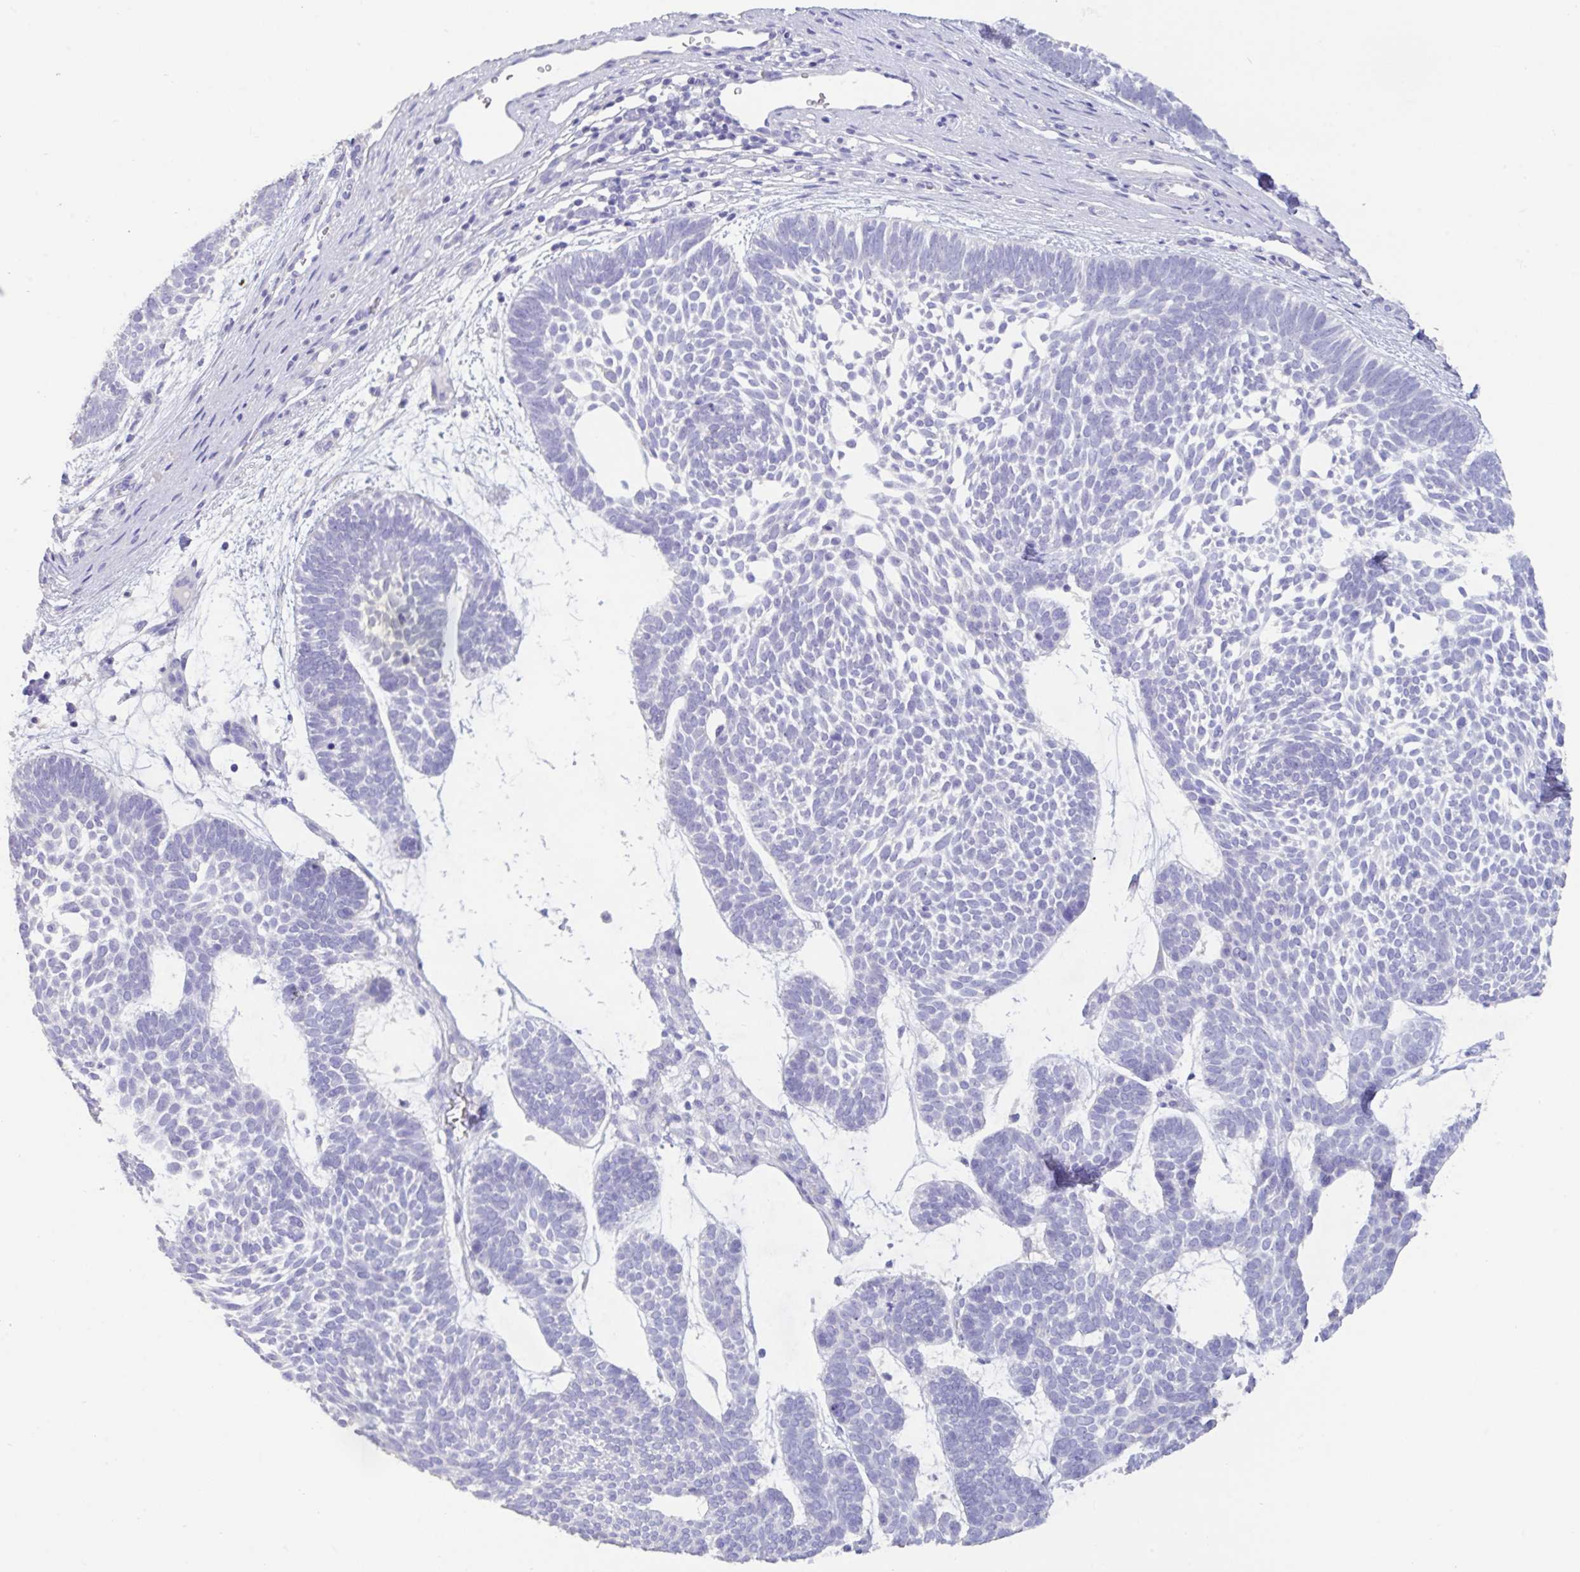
{"staining": {"intensity": "negative", "quantity": "none", "location": "none"}, "tissue": "skin cancer", "cell_type": "Tumor cells", "image_type": "cancer", "snomed": [{"axis": "morphology", "description": "Basal cell carcinoma"}, {"axis": "topography", "description": "Skin"}, {"axis": "topography", "description": "Skin of face"}], "caption": "High power microscopy photomicrograph of an immunohistochemistry (IHC) histopathology image of basal cell carcinoma (skin), revealing no significant staining in tumor cells. (DAB (3,3'-diaminobenzidine) IHC visualized using brightfield microscopy, high magnification).", "gene": "TNNC1", "patient": {"sex": "male", "age": 83}}